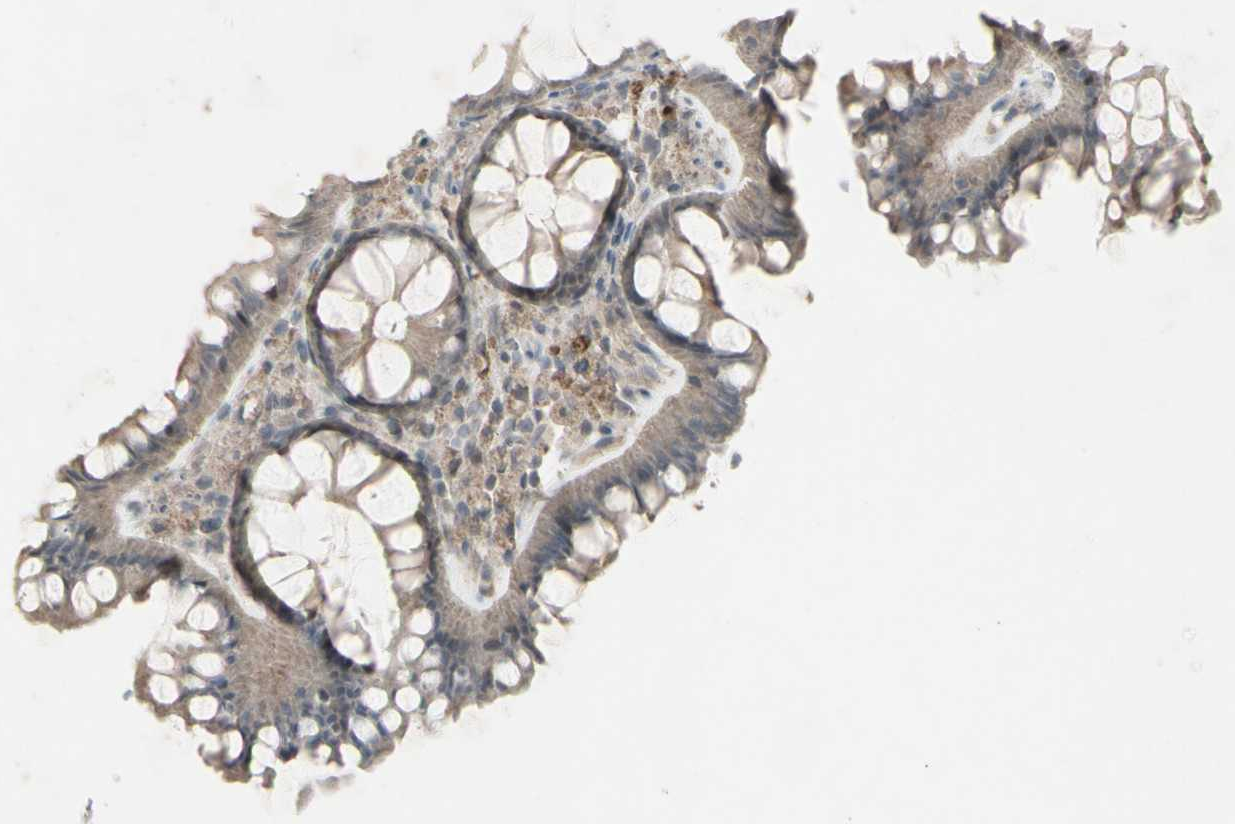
{"staining": {"intensity": "negative", "quantity": "none", "location": "none"}, "tissue": "colon", "cell_type": "Endothelial cells", "image_type": "normal", "snomed": [{"axis": "morphology", "description": "Normal tissue, NOS"}, {"axis": "topography", "description": "Colon"}], "caption": "Colon stained for a protein using immunohistochemistry (IHC) shows no positivity endothelial cells.", "gene": "PIAS4", "patient": {"sex": "female", "age": 55}}